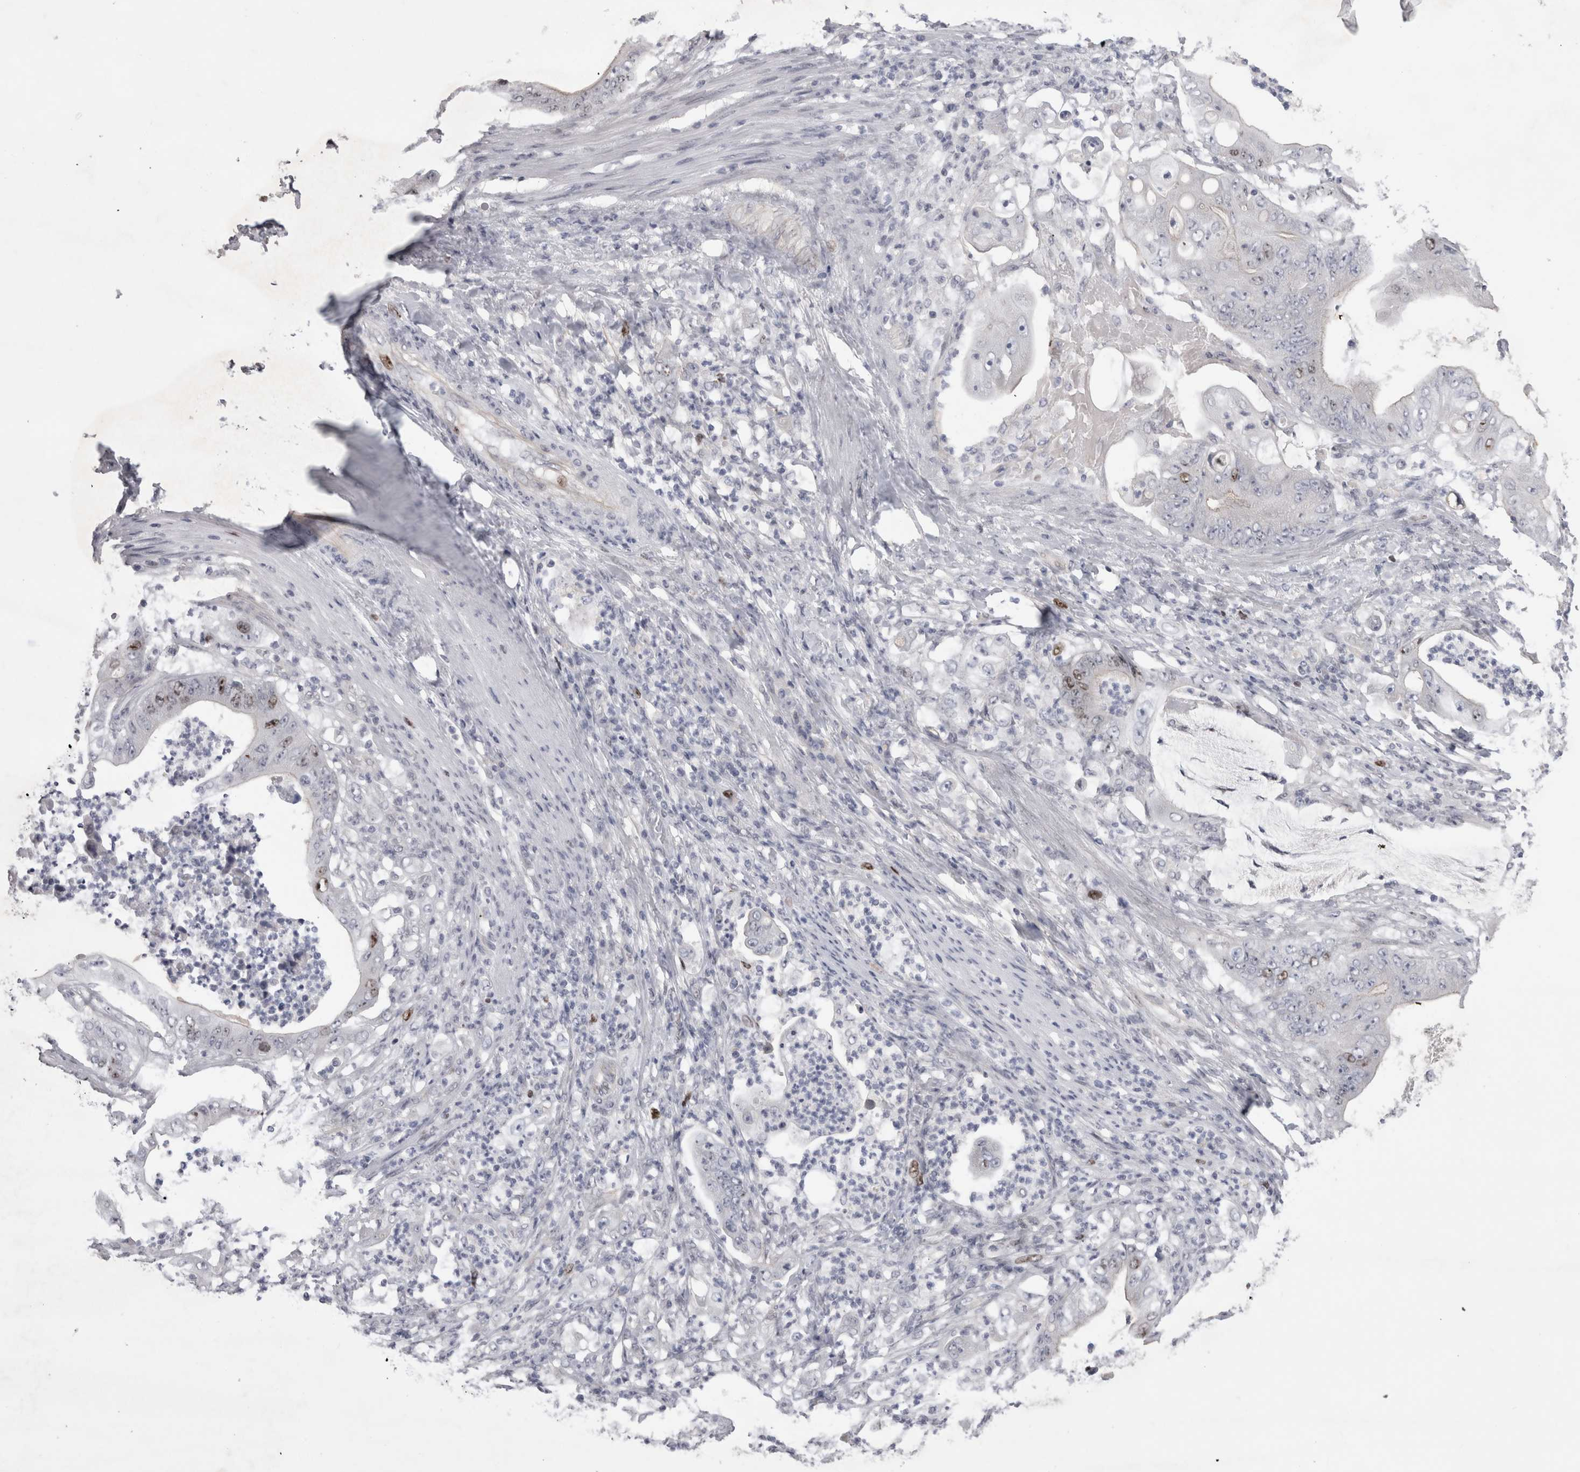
{"staining": {"intensity": "moderate", "quantity": "<25%", "location": "nuclear"}, "tissue": "stomach cancer", "cell_type": "Tumor cells", "image_type": "cancer", "snomed": [{"axis": "morphology", "description": "Adenocarcinoma, NOS"}, {"axis": "topography", "description": "Stomach"}], "caption": "High-magnification brightfield microscopy of stomach cancer stained with DAB (brown) and counterstained with hematoxylin (blue). tumor cells exhibit moderate nuclear positivity is identified in about<25% of cells.", "gene": "KIF18B", "patient": {"sex": "female", "age": 73}}